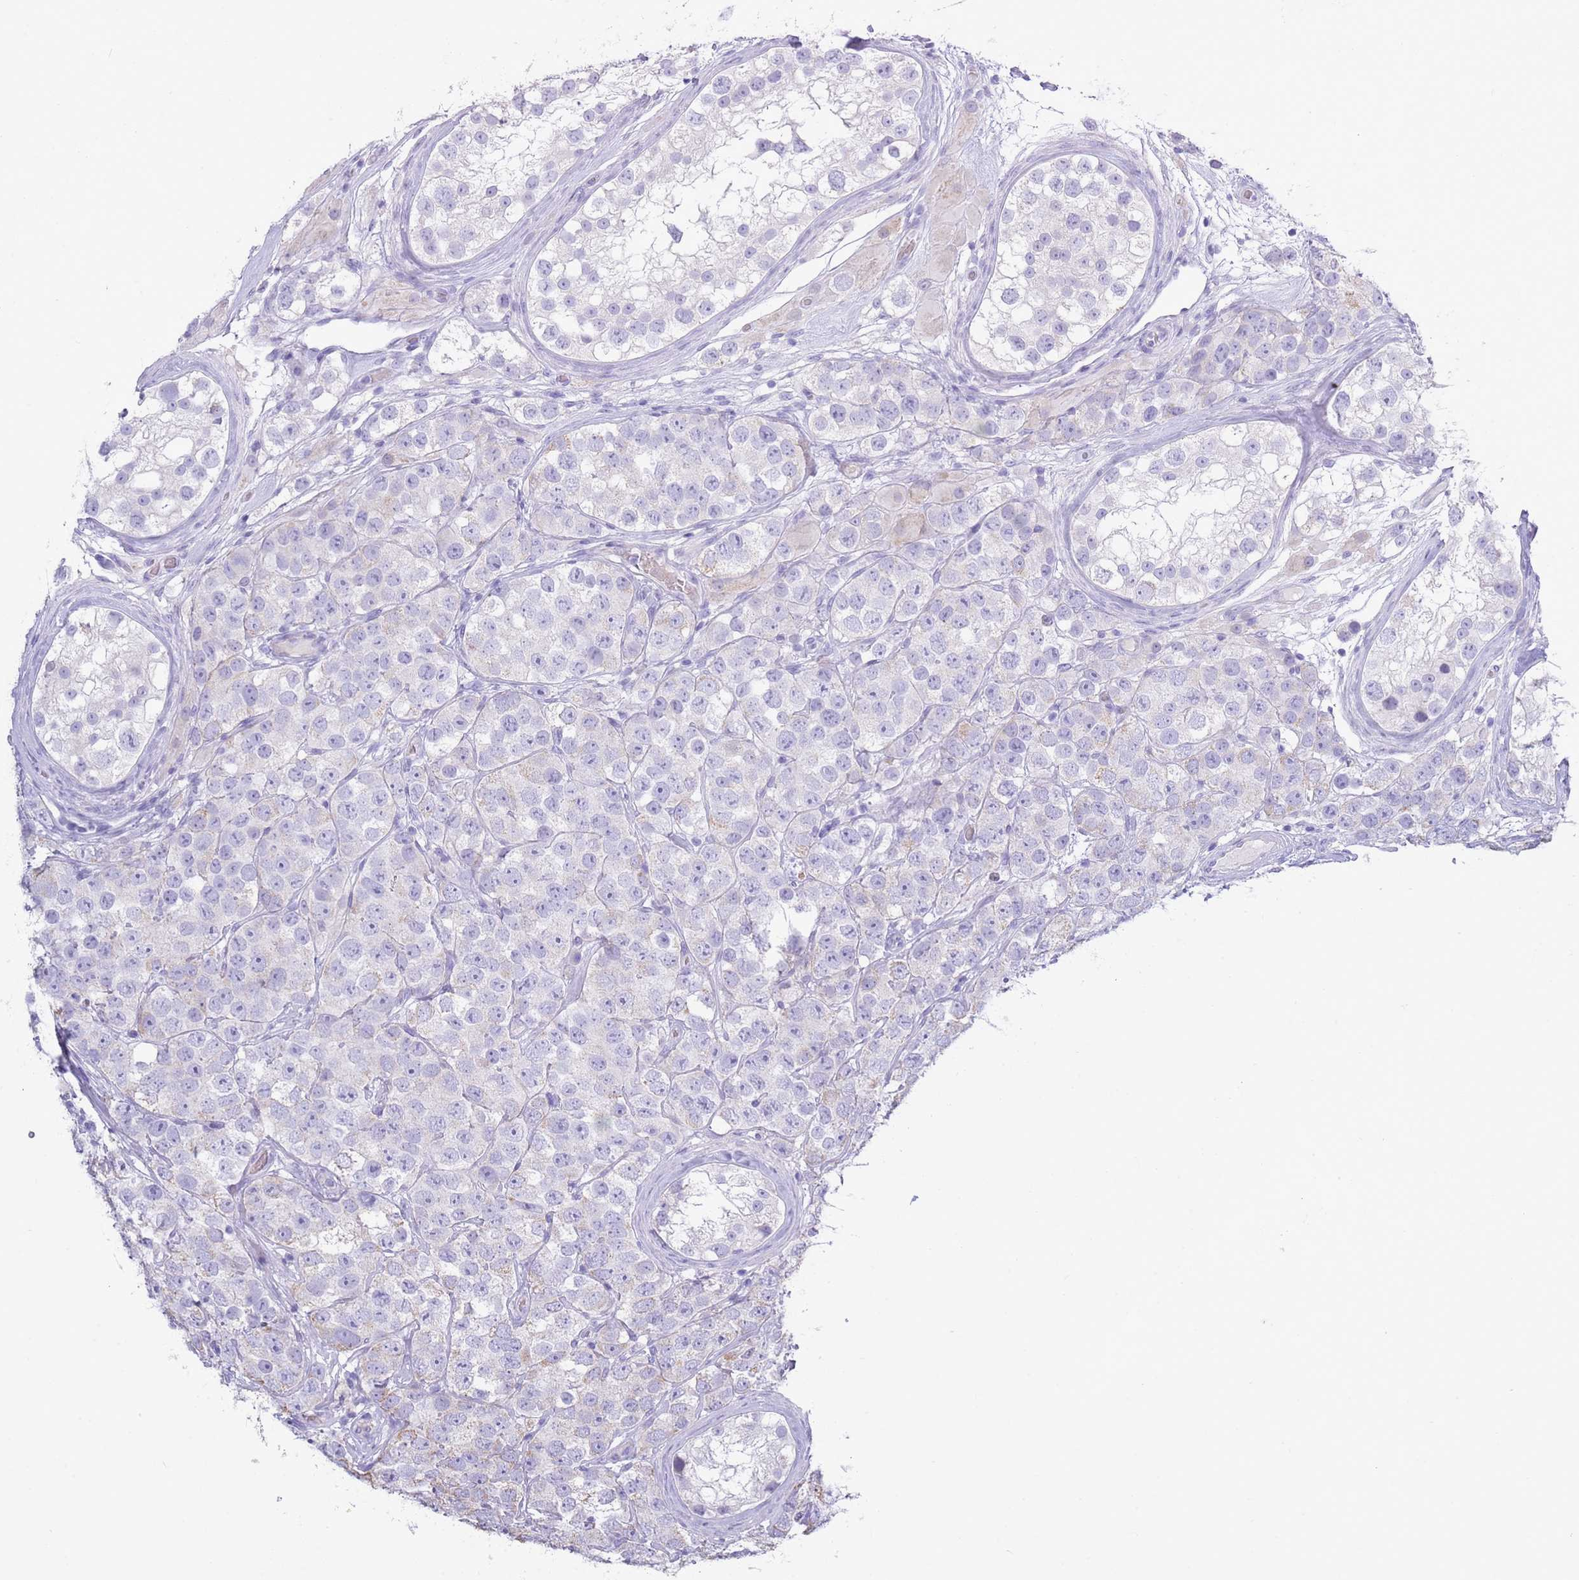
{"staining": {"intensity": "negative", "quantity": "none", "location": "none"}, "tissue": "testis cancer", "cell_type": "Tumor cells", "image_type": "cancer", "snomed": [{"axis": "morphology", "description": "Seminoma, NOS"}, {"axis": "topography", "description": "Testis"}], "caption": "An immunohistochemistry (IHC) histopathology image of seminoma (testis) is shown. There is no staining in tumor cells of seminoma (testis).", "gene": "ACR", "patient": {"sex": "male", "age": 28}}